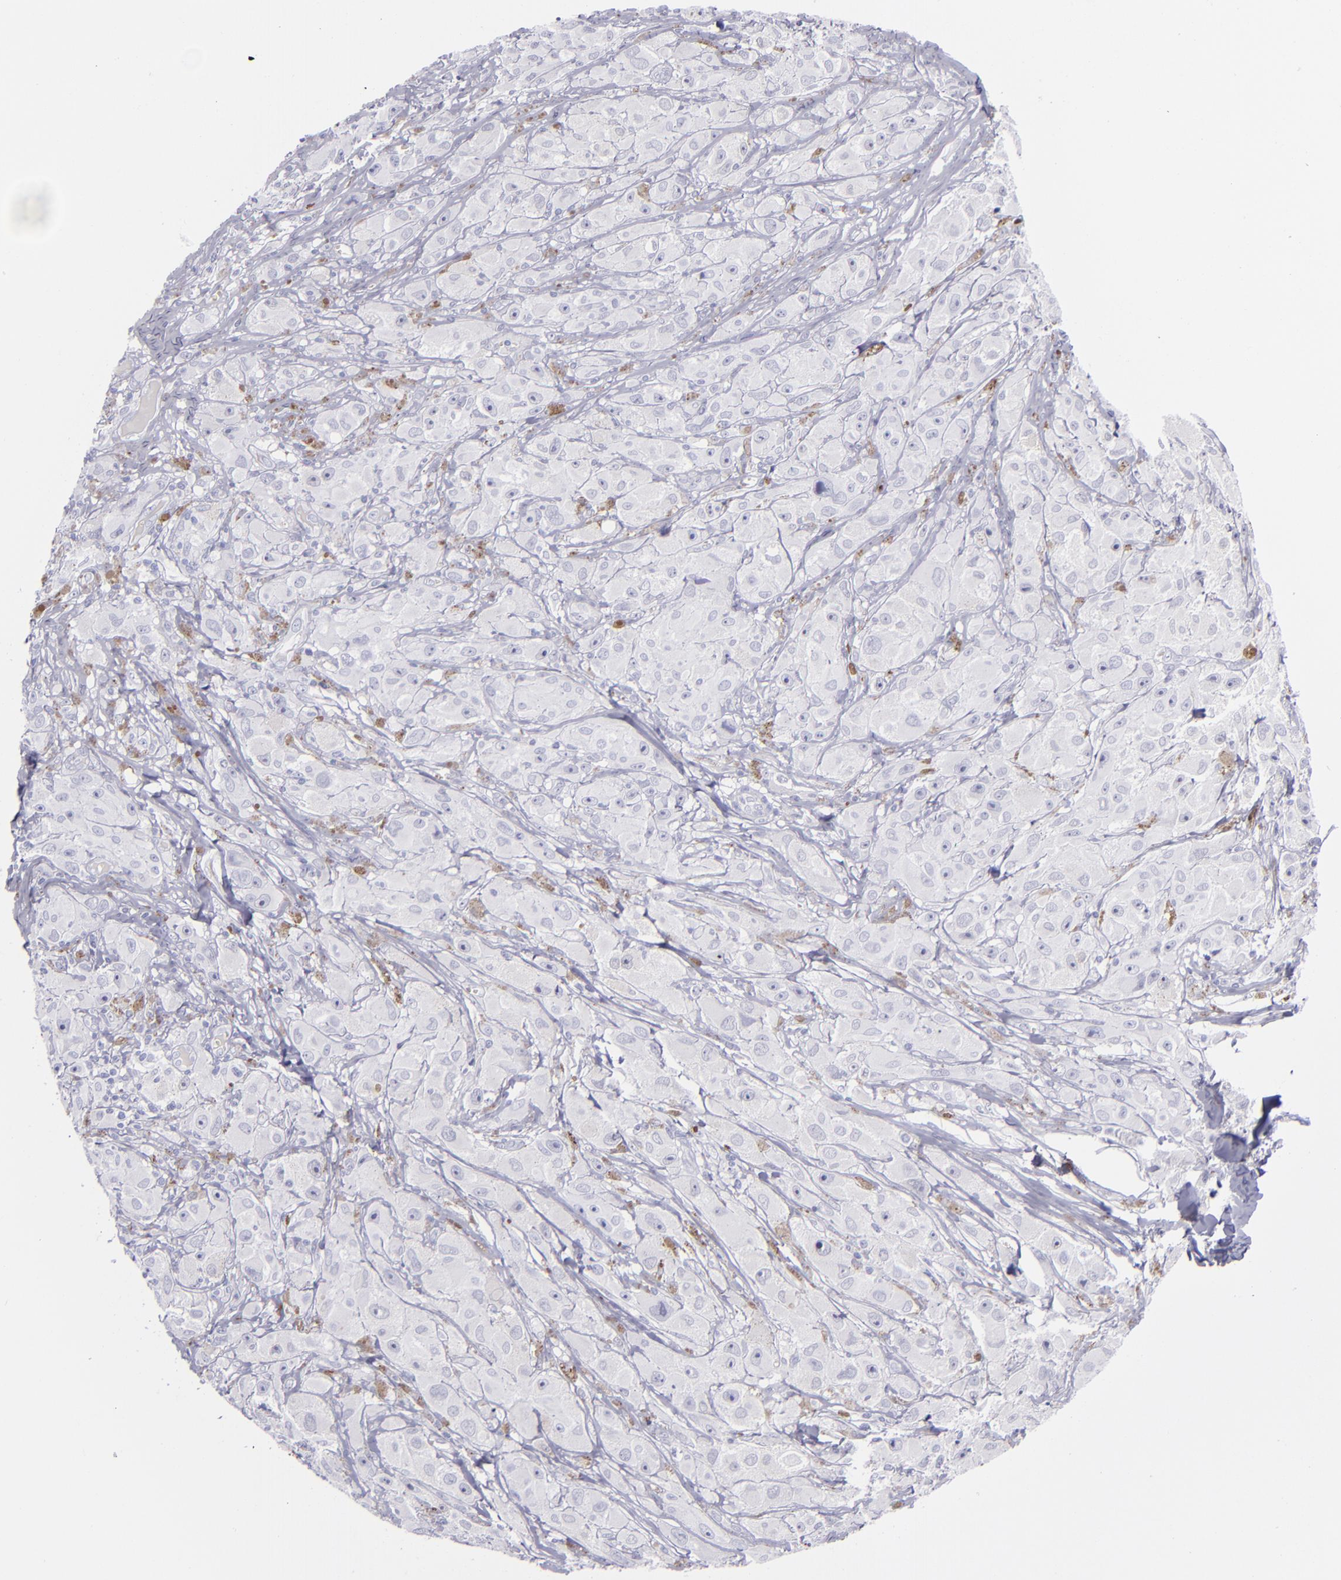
{"staining": {"intensity": "negative", "quantity": "none", "location": "none"}, "tissue": "melanoma", "cell_type": "Tumor cells", "image_type": "cancer", "snomed": [{"axis": "morphology", "description": "Malignant melanoma, NOS"}, {"axis": "topography", "description": "Skin"}], "caption": "DAB (3,3'-diaminobenzidine) immunohistochemical staining of human melanoma displays no significant positivity in tumor cells.", "gene": "CD22", "patient": {"sex": "male", "age": 56}}